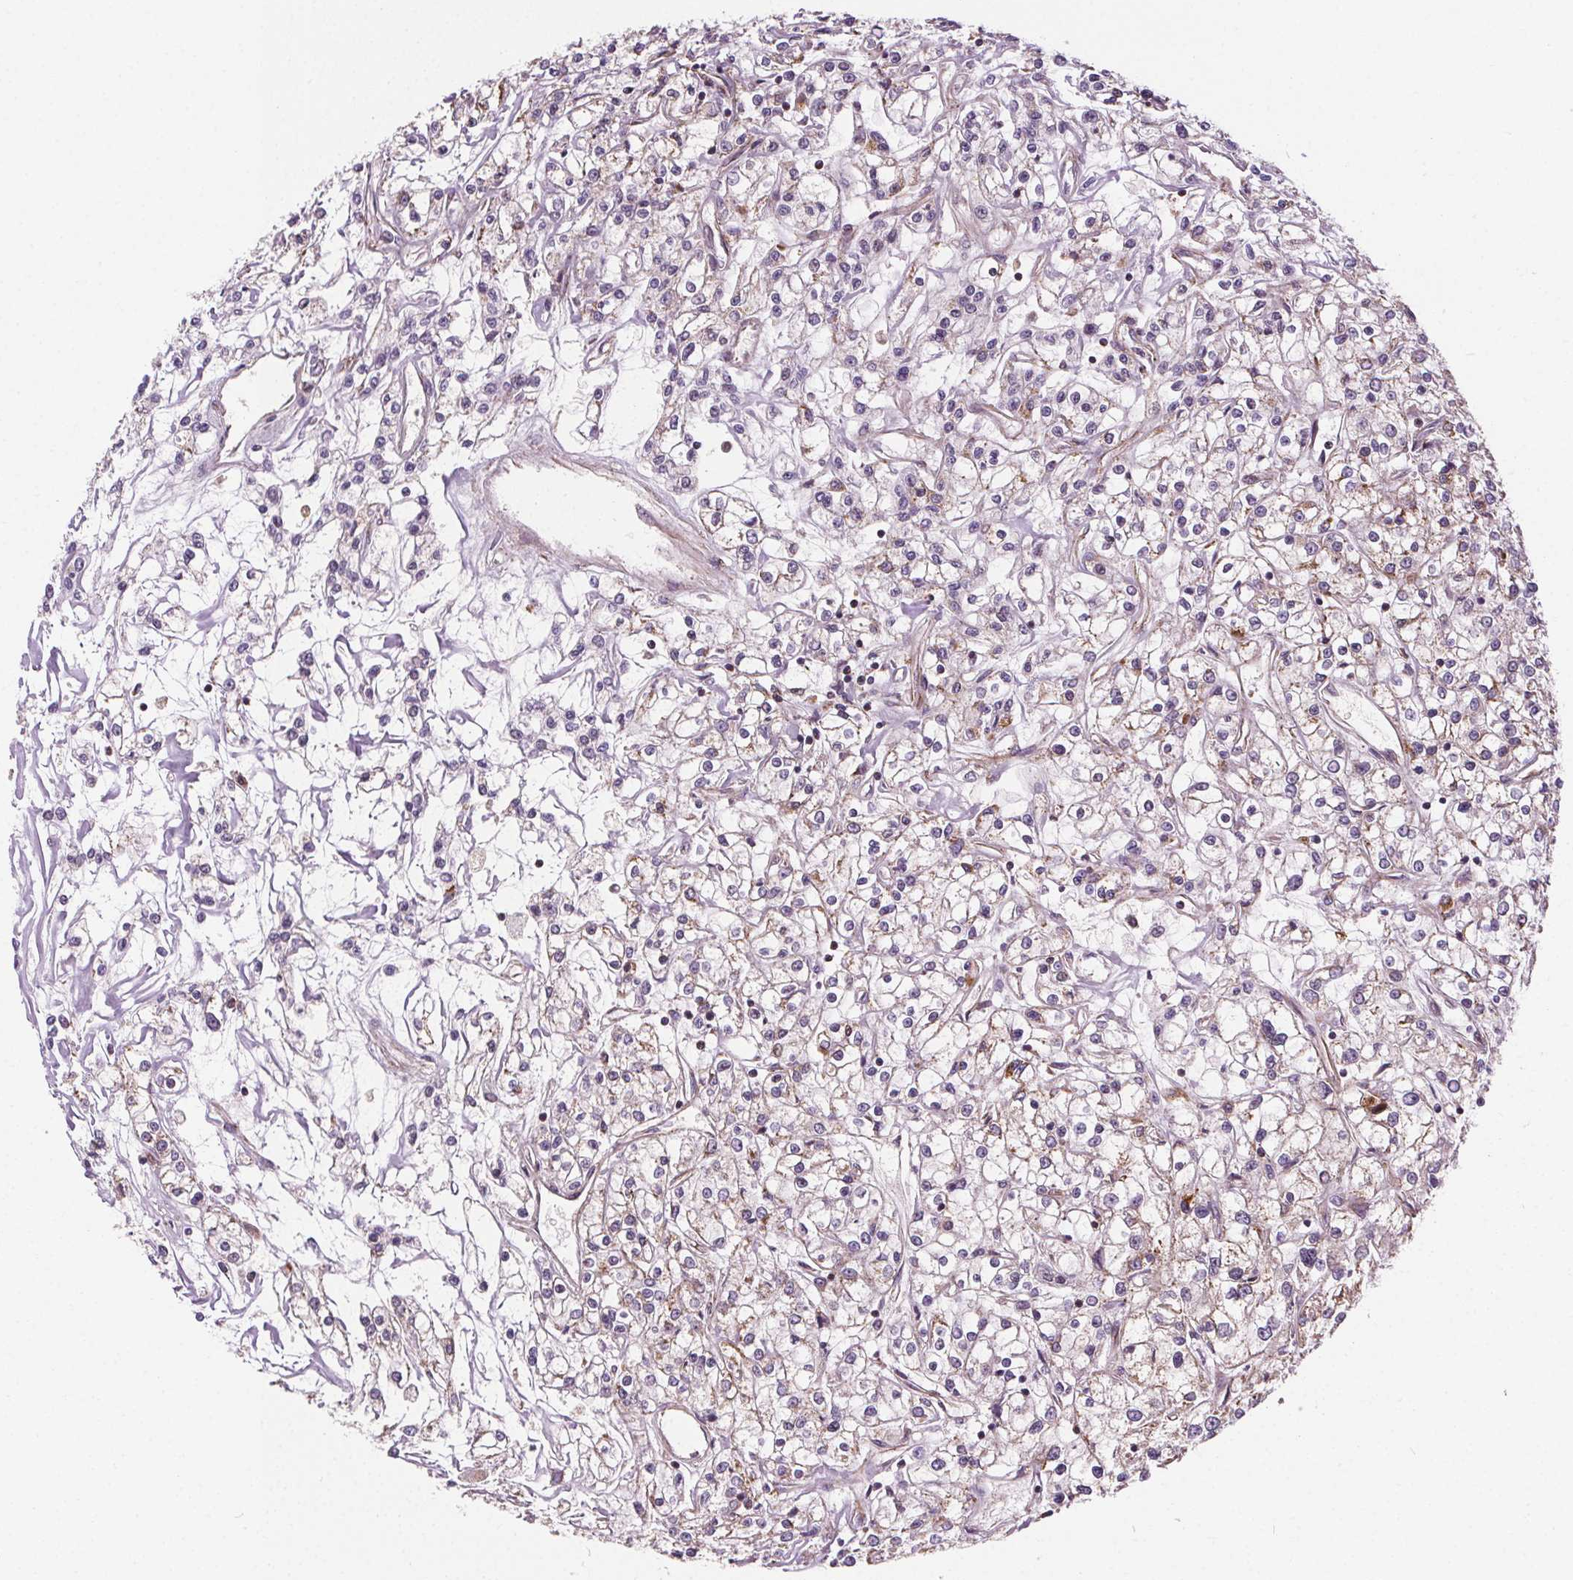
{"staining": {"intensity": "negative", "quantity": "none", "location": "none"}, "tissue": "renal cancer", "cell_type": "Tumor cells", "image_type": "cancer", "snomed": [{"axis": "morphology", "description": "Adenocarcinoma, NOS"}, {"axis": "topography", "description": "Kidney"}], "caption": "The histopathology image displays no staining of tumor cells in adenocarcinoma (renal).", "gene": "GOLT1B", "patient": {"sex": "female", "age": 59}}